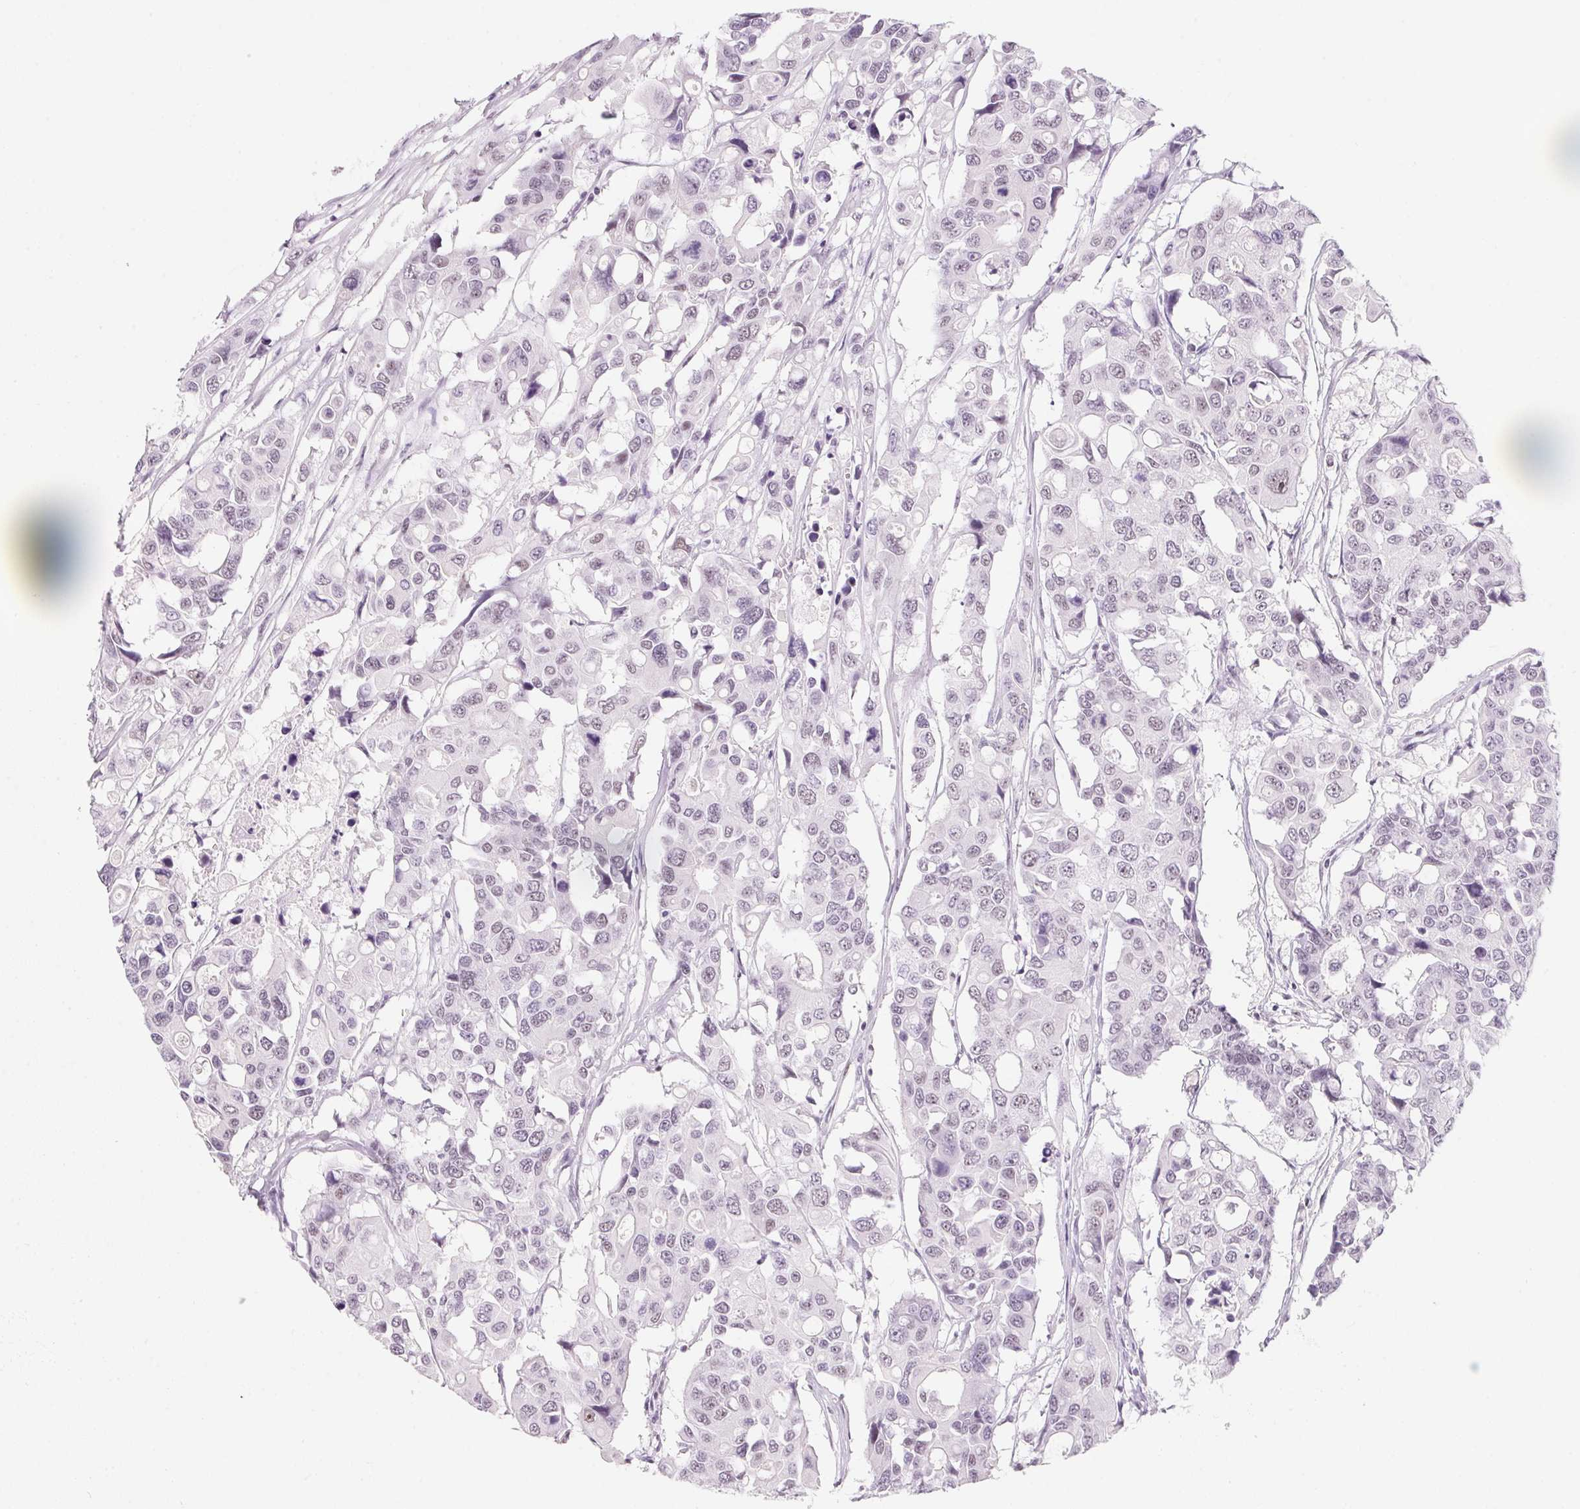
{"staining": {"intensity": "negative", "quantity": "none", "location": "none"}, "tissue": "colorectal cancer", "cell_type": "Tumor cells", "image_type": "cancer", "snomed": [{"axis": "morphology", "description": "Adenocarcinoma, NOS"}, {"axis": "topography", "description": "Colon"}], "caption": "IHC photomicrograph of neoplastic tissue: human colorectal cancer stained with DAB displays no significant protein staining in tumor cells.", "gene": "ZIC4", "patient": {"sex": "male", "age": 77}}